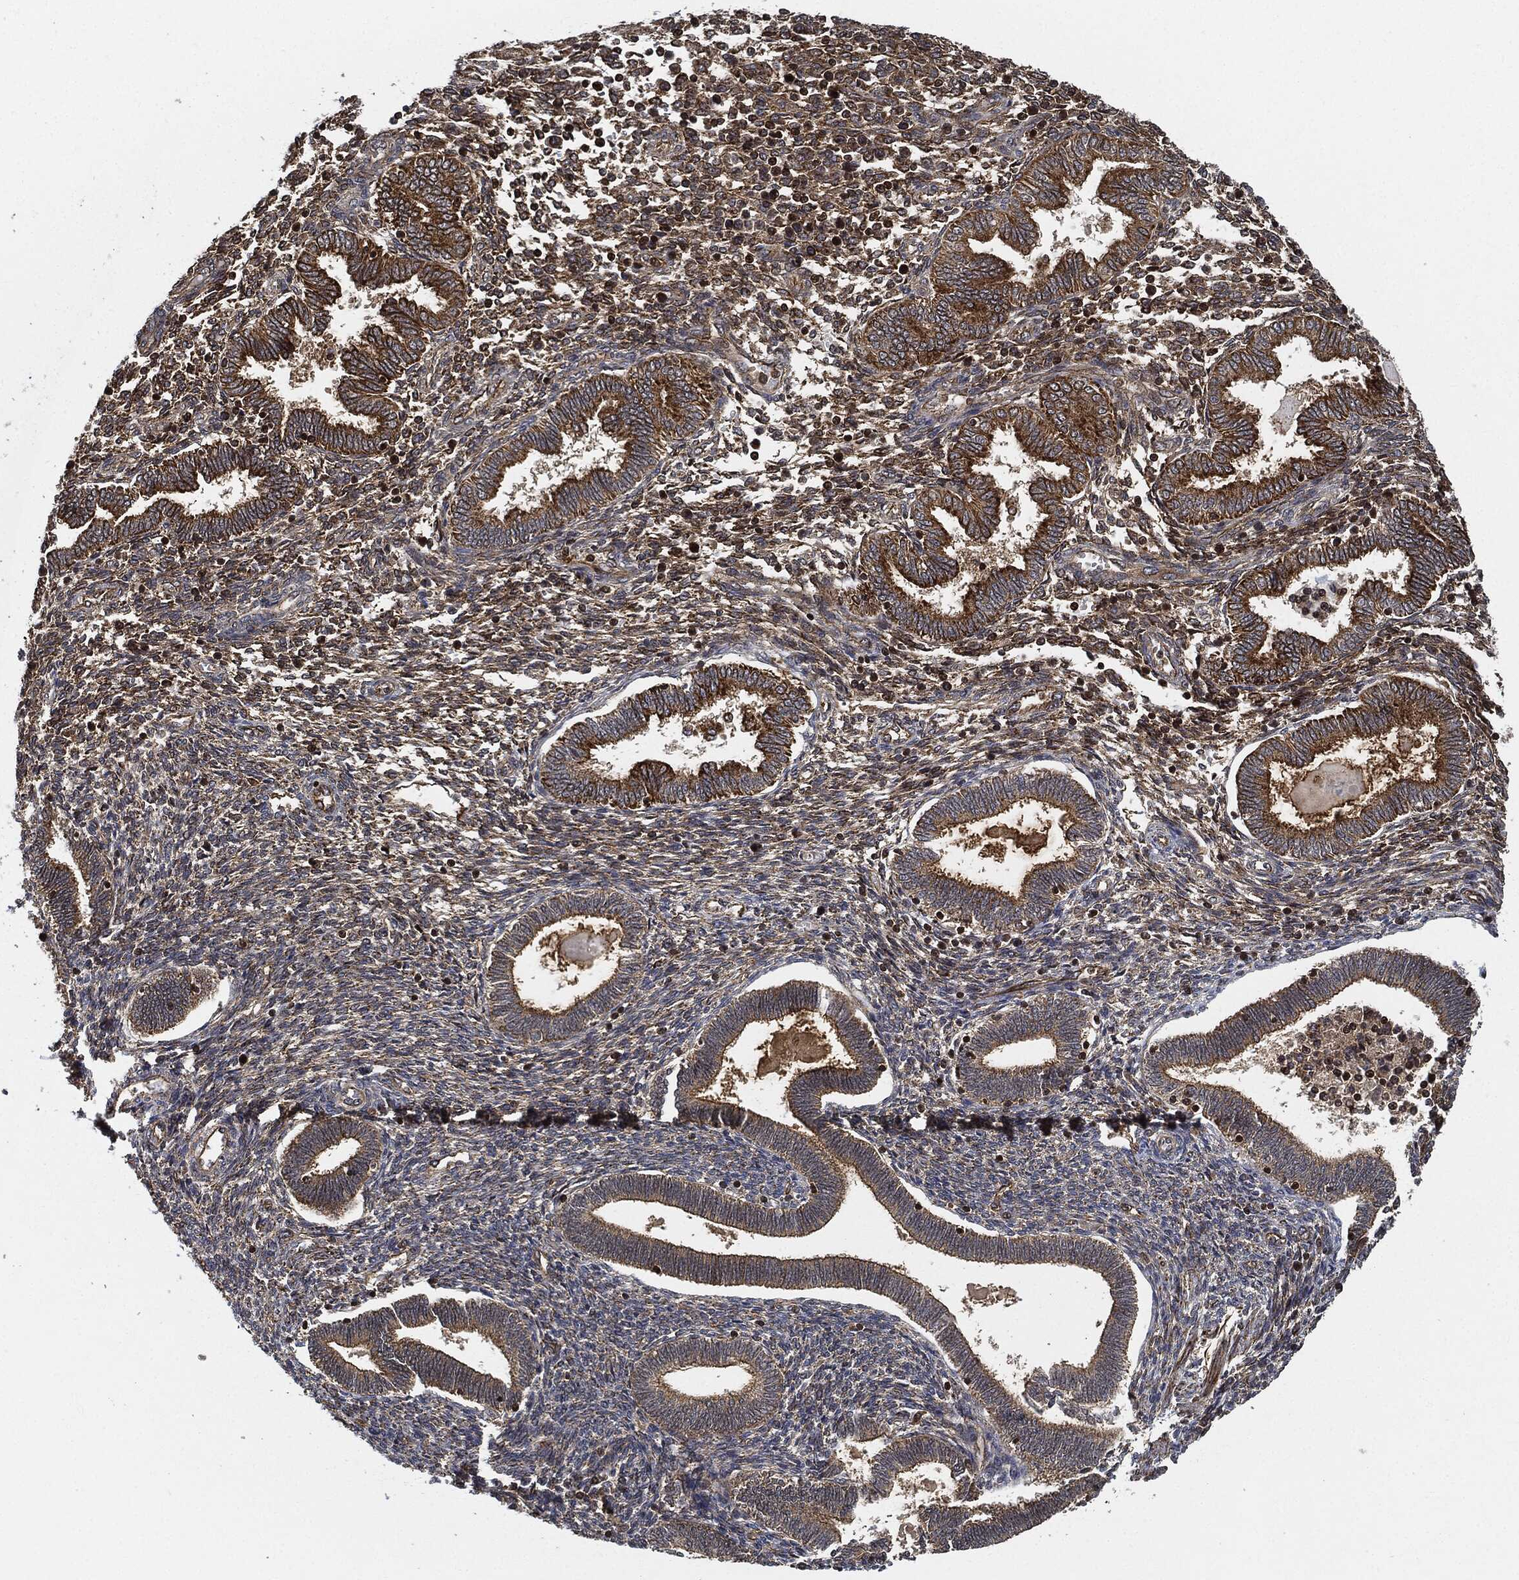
{"staining": {"intensity": "moderate", "quantity": "<25%", "location": "cytoplasmic/membranous"}, "tissue": "endometrium", "cell_type": "Cells in endometrial stroma", "image_type": "normal", "snomed": [{"axis": "morphology", "description": "Normal tissue, NOS"}, {"axis": "topography", "description": "Endometrium"}], "caption": "Benign endometrium displays moderate cytoplasmic/membranous expression in approximately <25% of cells in endometrial stroma (IHC, brightfield microscopy, high magnification)..", "gene": "MAP3K3", "patient": {"sex": "female", "age": 42}}